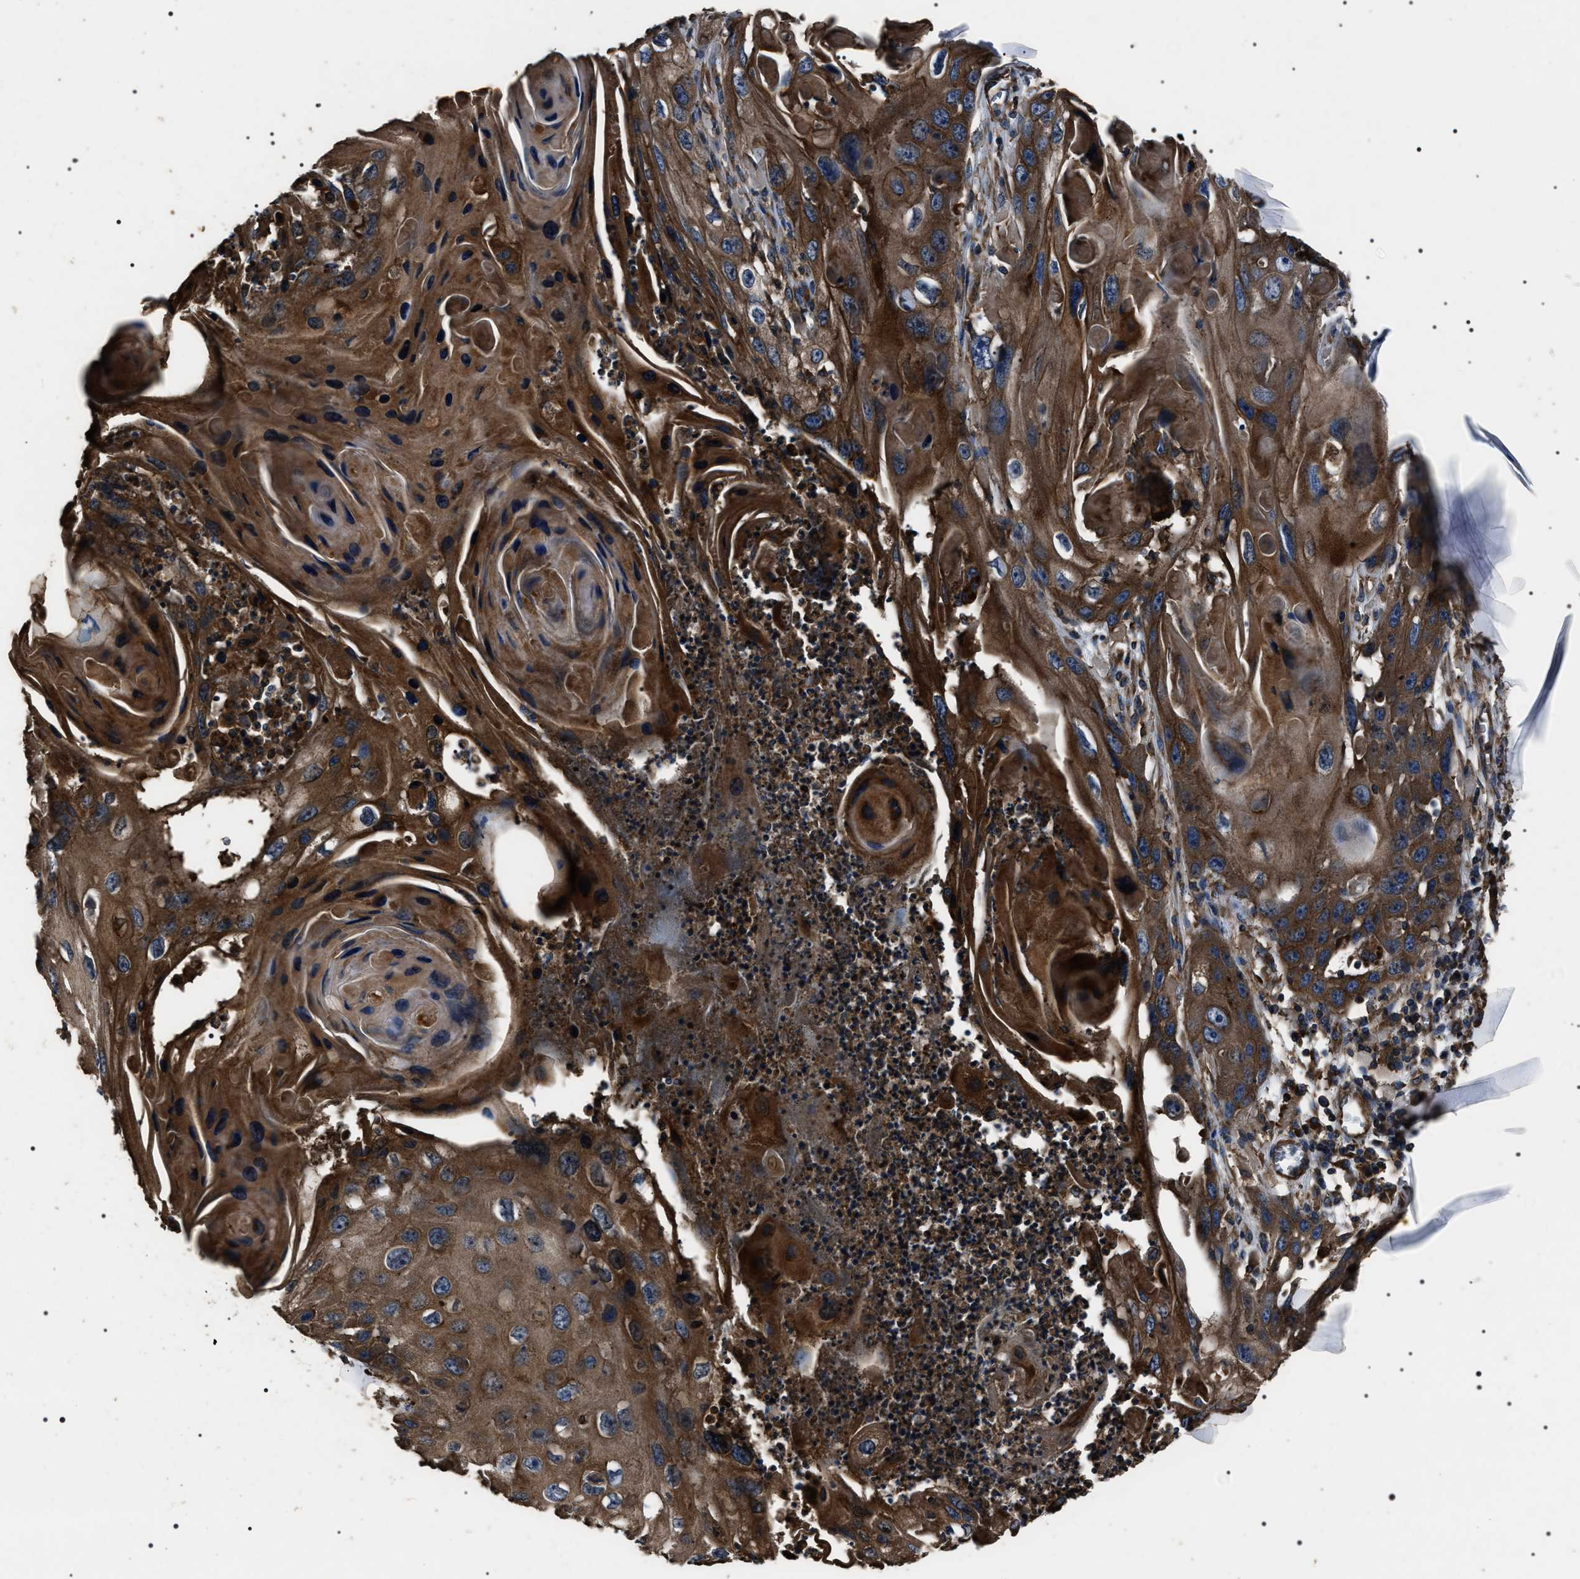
{"staining": {"intensity": "strong", "quantity": ">75%", "location": "cytoplasmic/membranous"}, "tissue": "skin cancer", "cell_type": "Tumor cells", "image_type": "cancer", "snomed": [{"axis": "morphology", "description": "Squamous cell carcinoma, NOS"}, {"axis": "topography", "description": "Skin"}], "caption": "The immunohistochemical stain highlights strong cytoplasmic/membranous staining in tumor cells of squamous cell carcinoma (skin) tissue. (Brightfield microscopy of DAB IHC at high magnification).", "gene": "HSCB", "patient": {"sex": "male", "age": 55}}